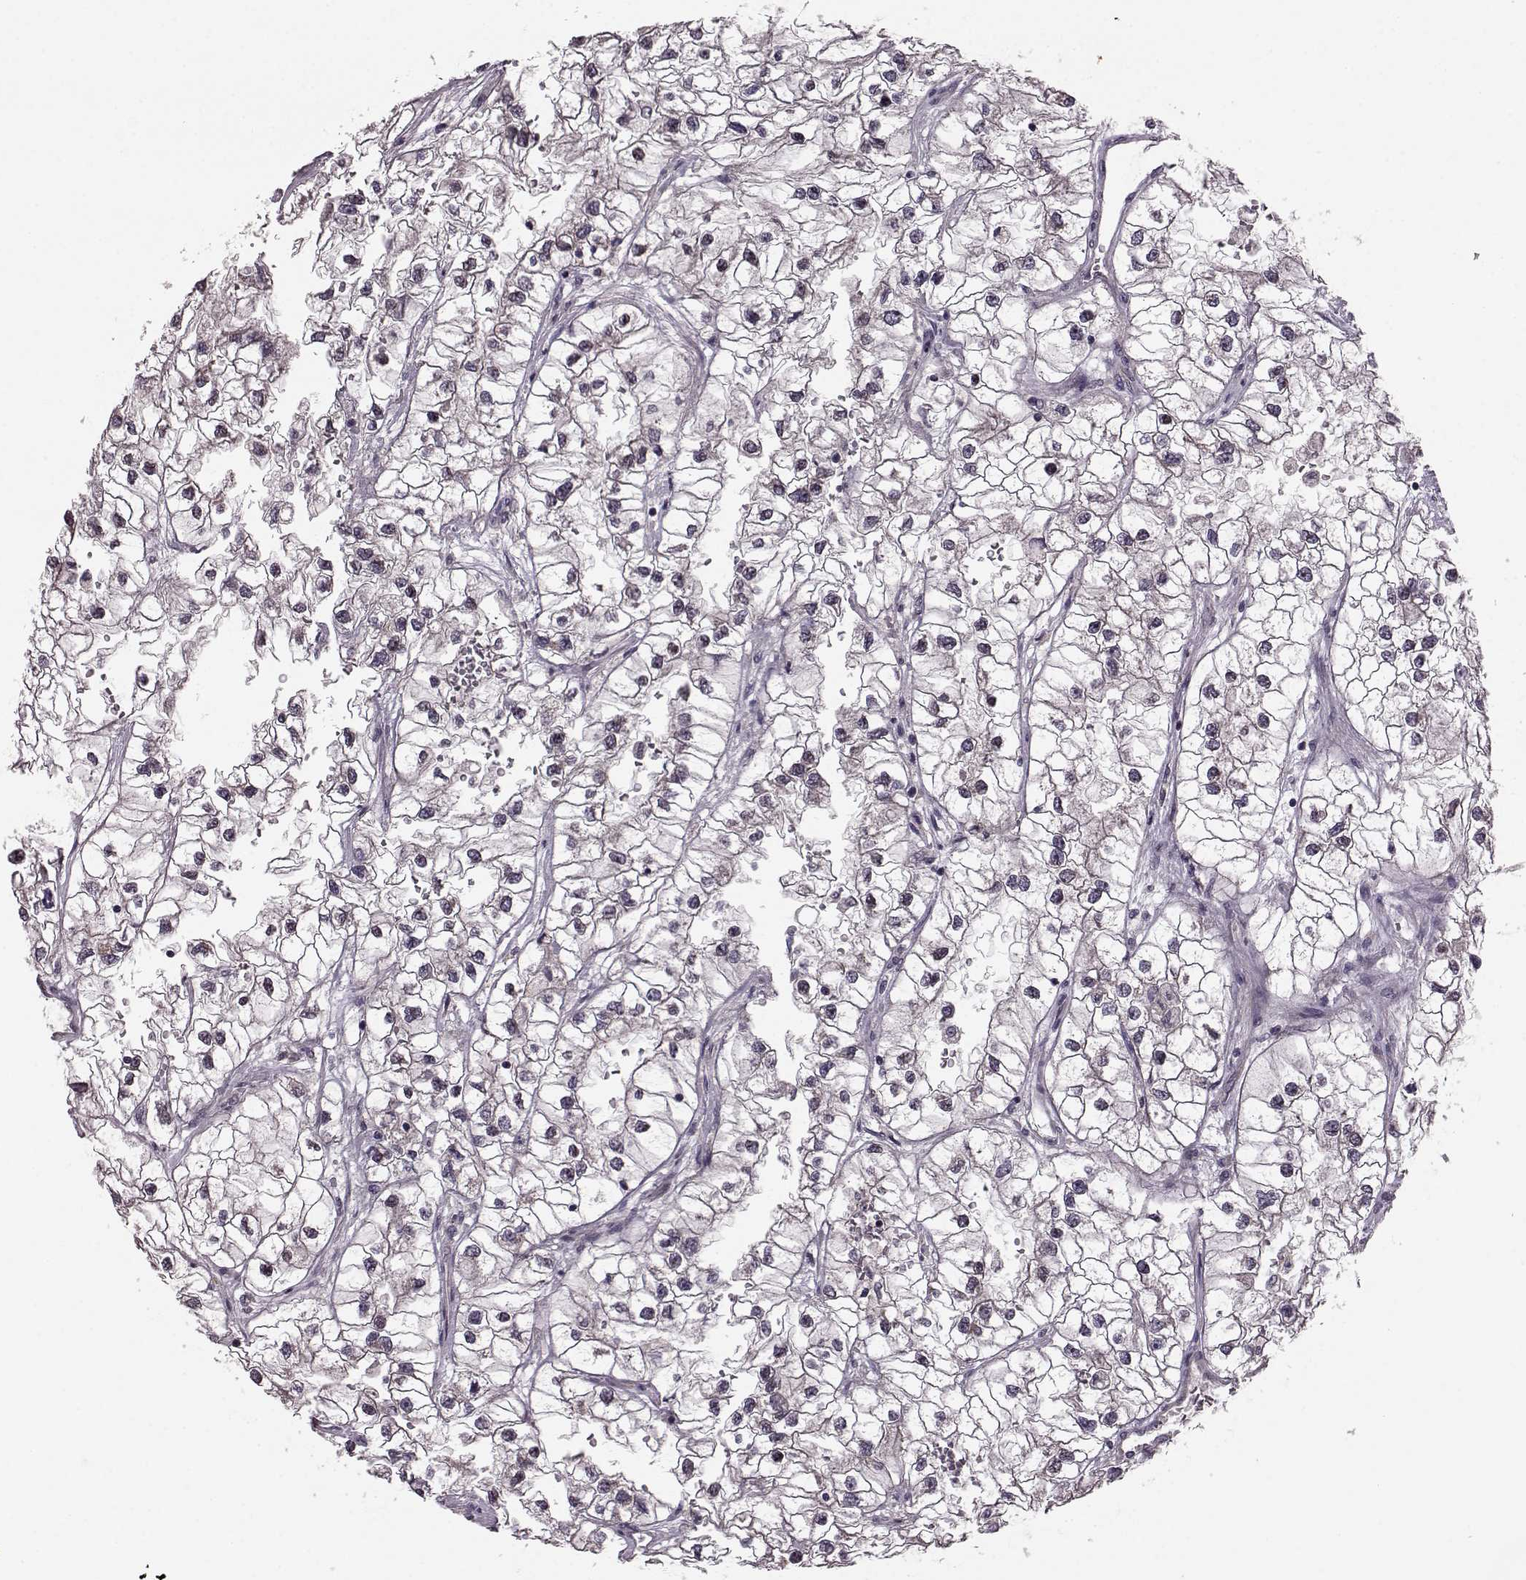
{"staining": {"intensity": "negative", "quantity": "none", "location": "none"}, "tissue": "renal cancer", "cell_type": "Tumor cells", "image_type": "cancer", "snomed": [{"axis": "morphology", "description": "Adenocarcinoma, NOS"}, {"axis": "topography", "description": "Kidney"}], "caption": "Adenocarcinoma (renal) stained for a protein using immunohistochemistry displays no expression tumor cells.", "gene": "SYNPO", "patient": {"sex": "male", "age": 59}}